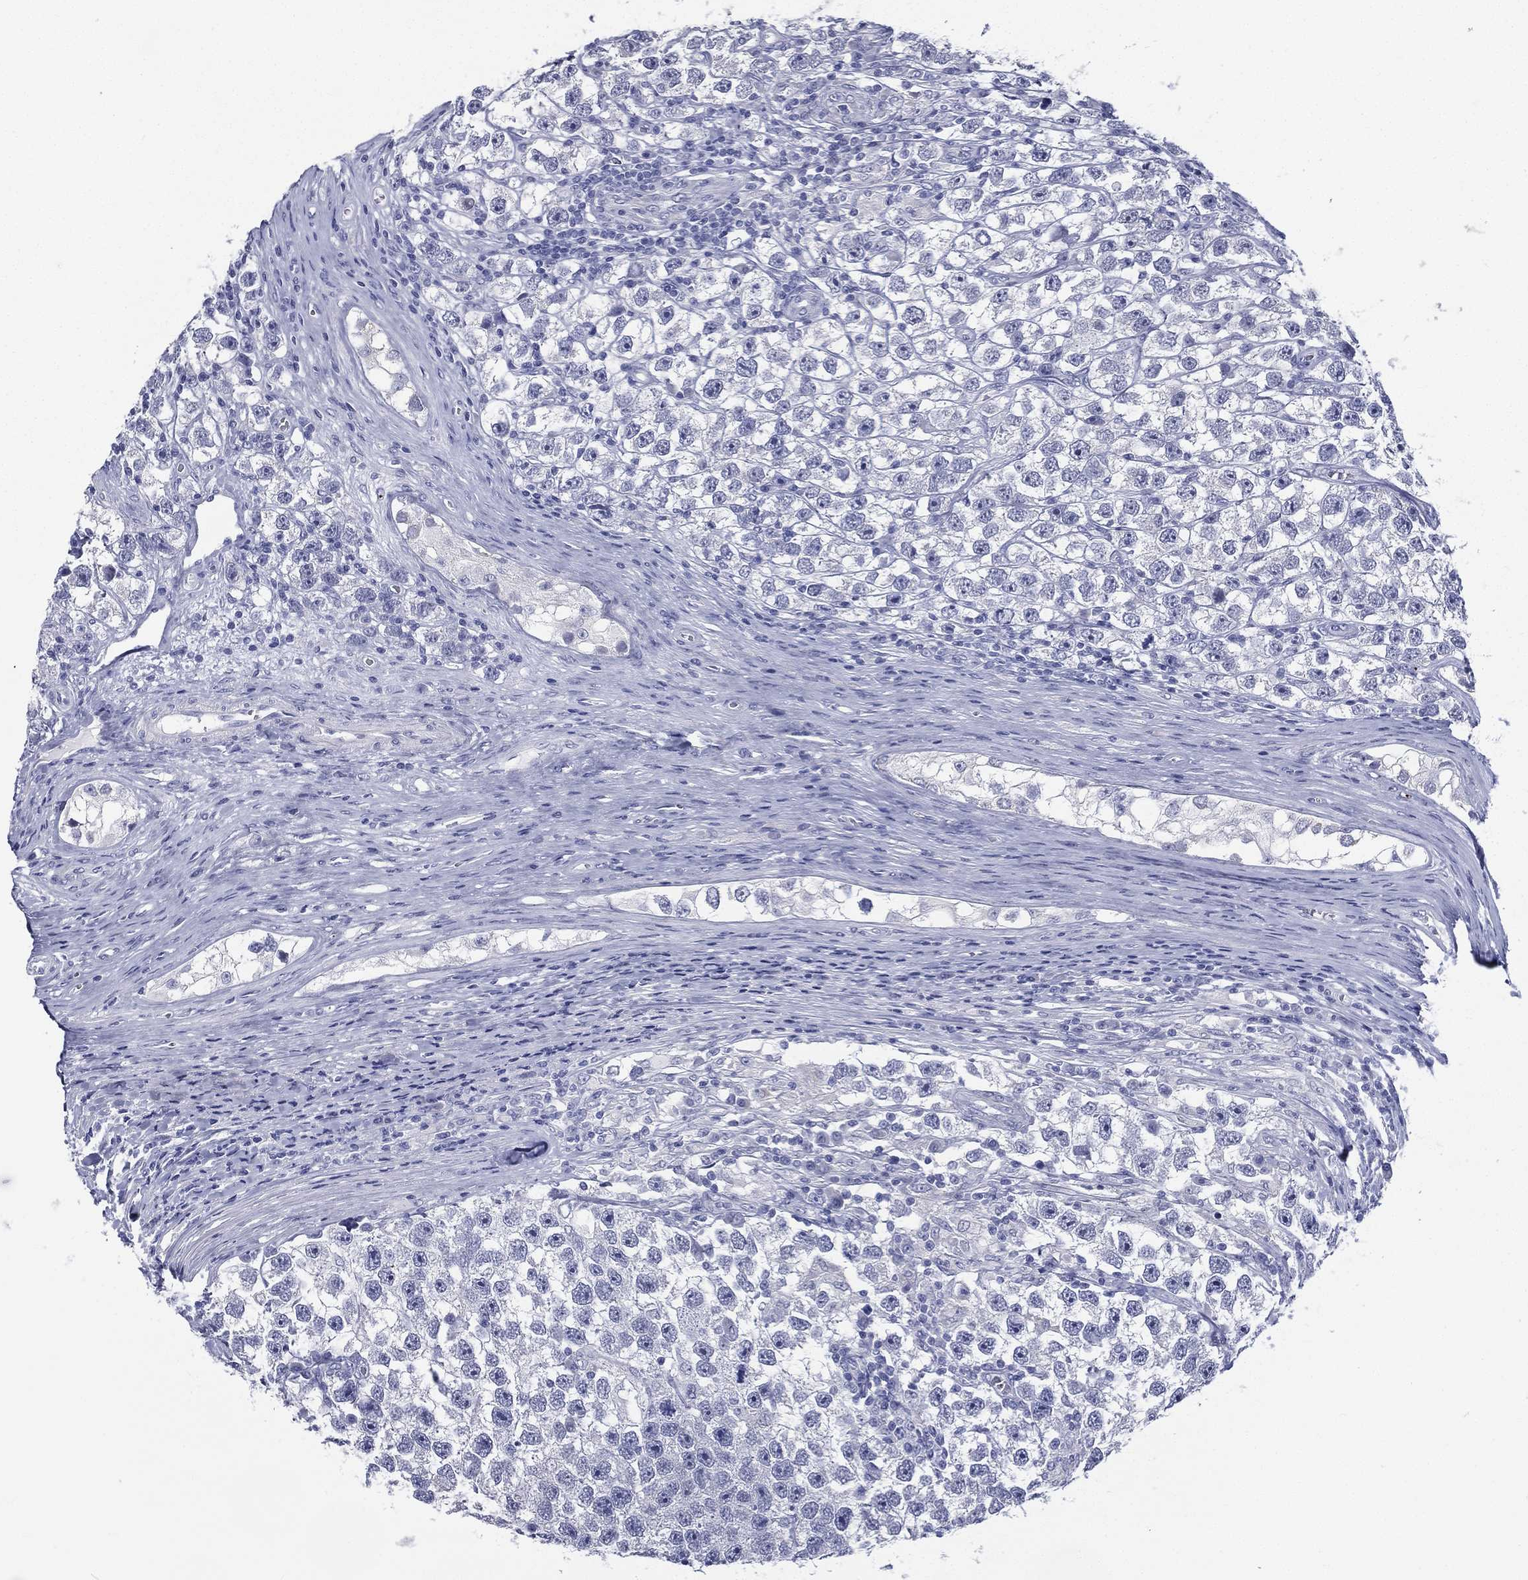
{"staining": {"intensity": "negative", "quantity": "none", "location": "none"}, "tissue": "testis cancer", "cell_type": "Tumor cells", "image_type": "cancer", "snomed": [{"axis": "morphology", "description": "Seminoma, NOS"}, {"axis": "topography", "description": "Testis"}], "caption": "The image shows no significant expression in tumor cells of testis seminoma. (DAB (3,3'-diaminobenzidine) immunohistochemistry (IHC) with hematoxylin counter stain).", "gene": "RSPH4A", "patient": {"sex": "male", "age": 26}}